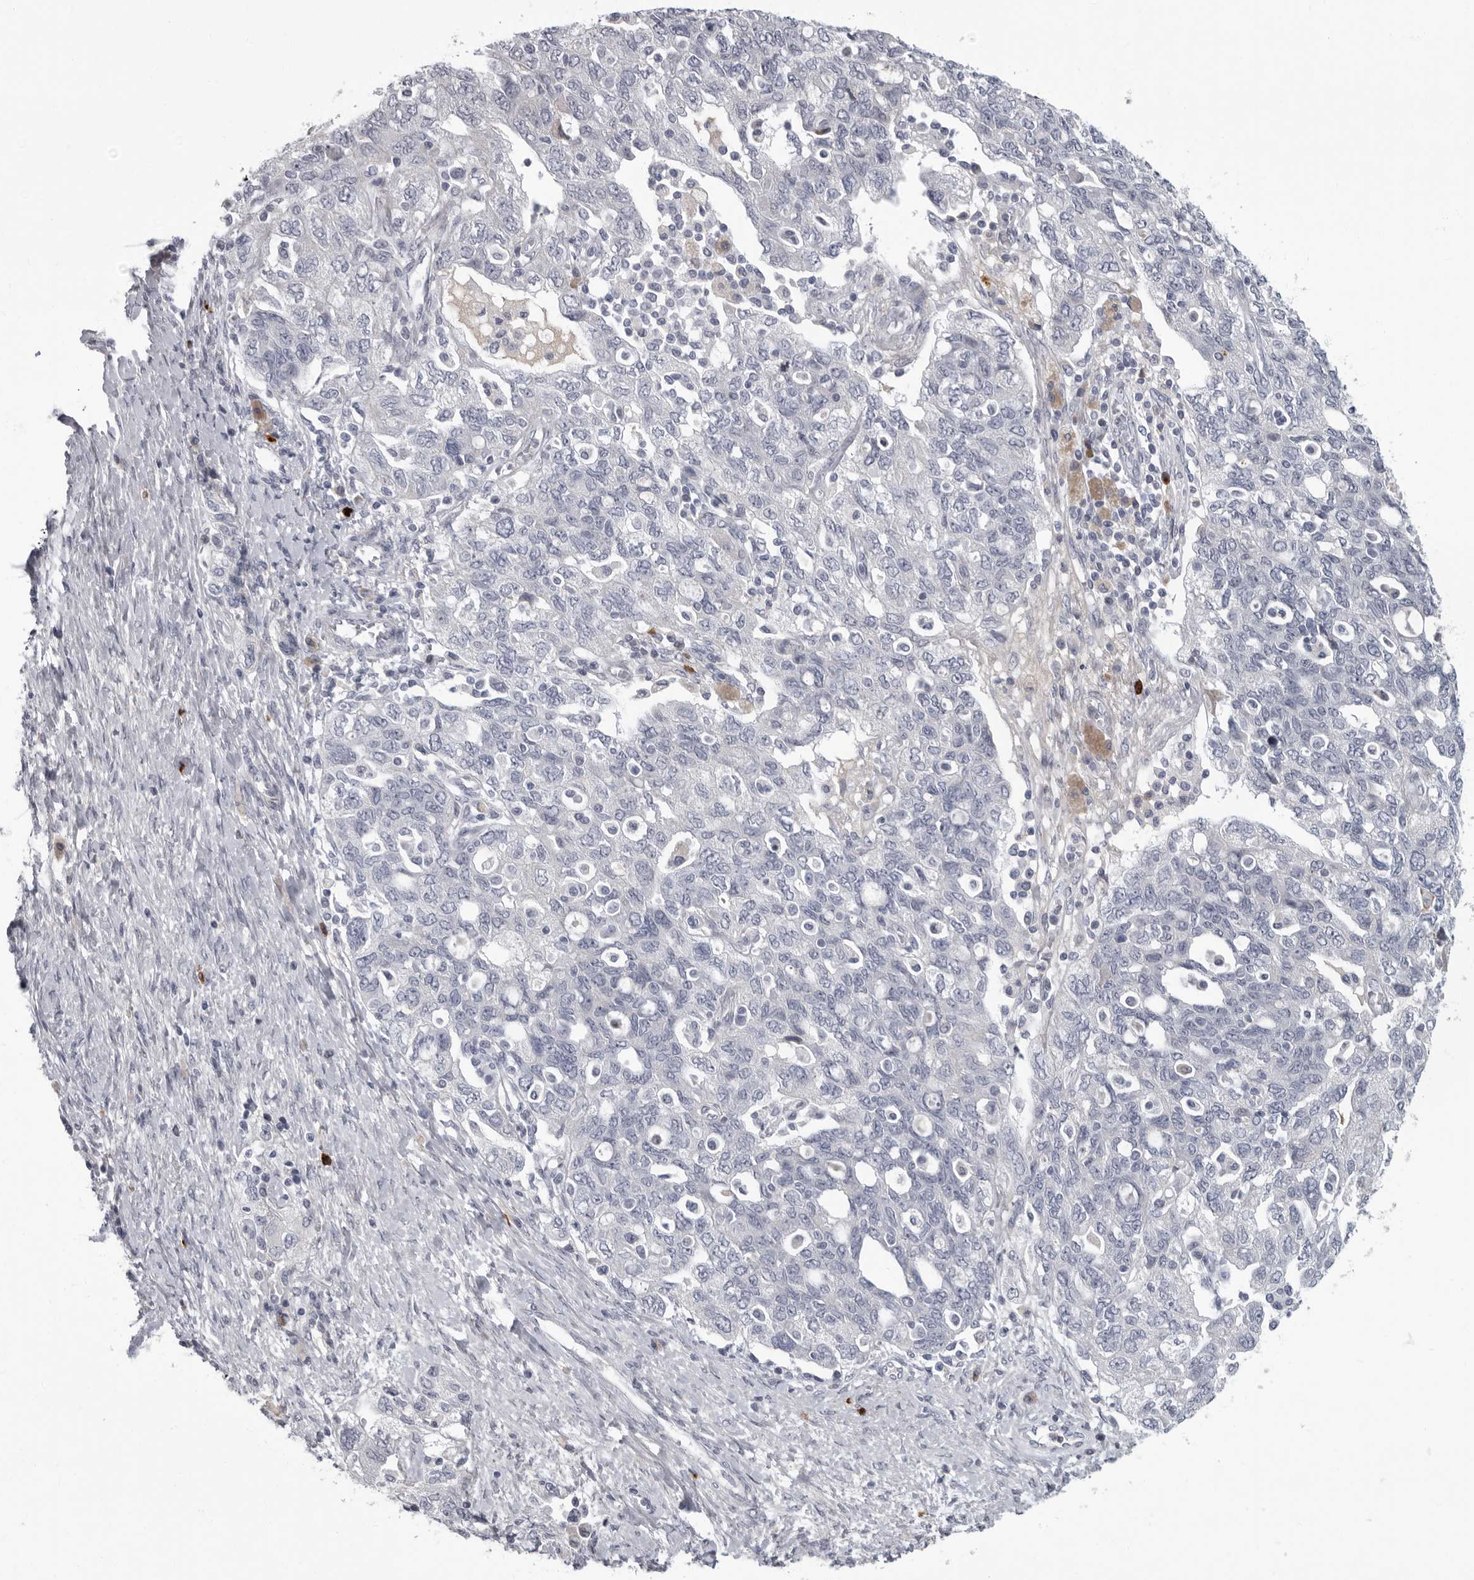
{"staining": {"intensity": "negative", "quantity": "none", "location": "none"}, "tissue": "ovarian cancer", "cell_type": "Tumor cells", "image_type": "cancer", "snomed": [{"axis": "morphology", "description": "Carcinoma, NOS"}, {"axis": "morphology", "description": "Cystadenocarcinoma, serous, NOS"}, {"axis": "topography", "description": "Ovary"}], "caption": "High magnification brightfield microscopy of ovarian cancer stained with DAB (brown) and counterstained with hematoxylin (blue): tumor cells show no significant staining. Nuclei are stained in blue.", "gene": "SLC25A39", "patient": {"sex": "female", "age": 69}}